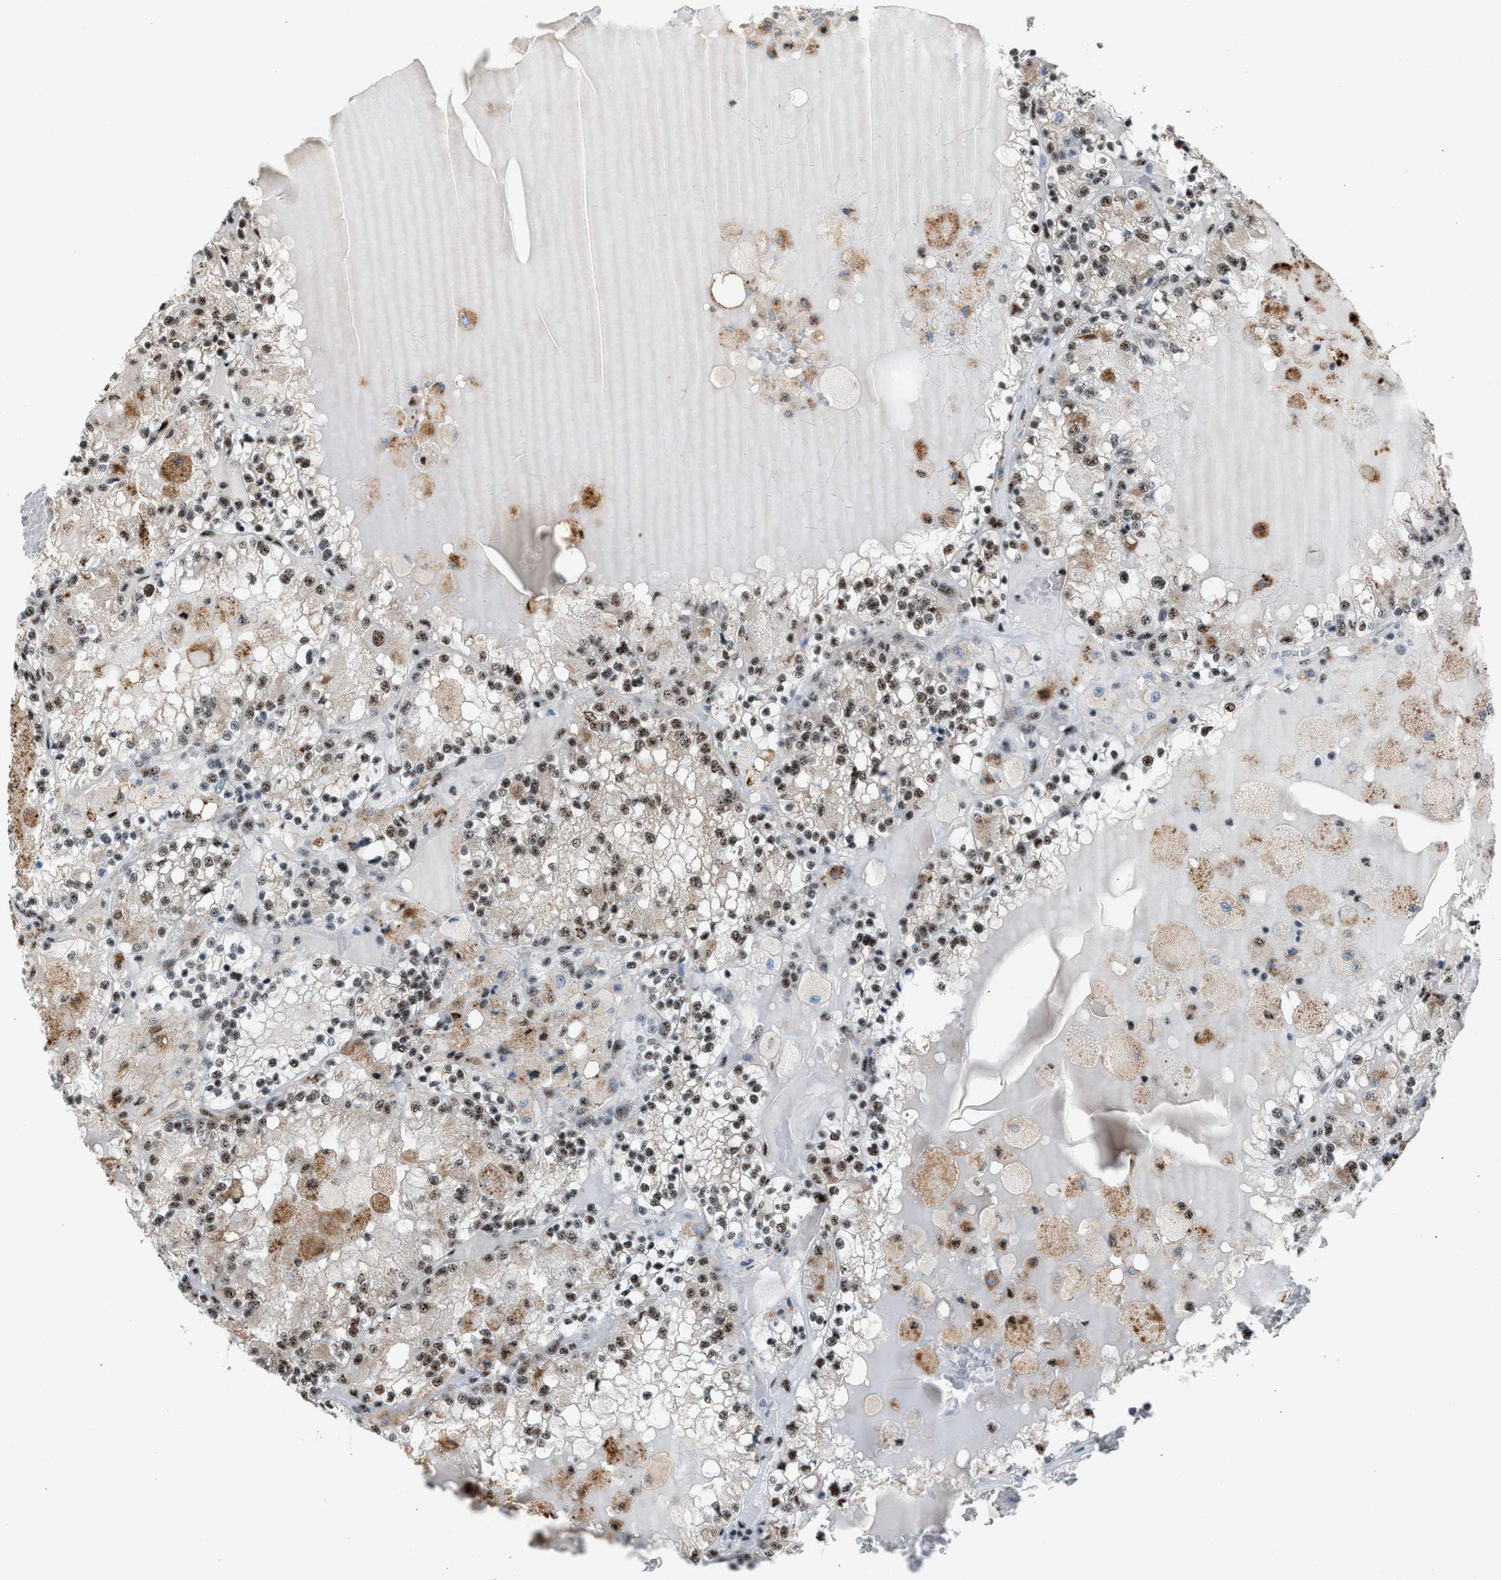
{"staining": {"intensity": "moderate", "quantity": ">75%", "location": "nuclear"}, "tissue": "renal cancer", "cell_type": "Tumor cells", "image_type": "cancer", "snomed": [{"axis": "morphology", "description": "Adenocarcinoma, NOS"}, {"axis": "topography", "description": "Kidney"}], "caption": "Renal cancer was stained to show a protein in brown. There is medium levels of moderate nuclear staining in about >75% of tumor cells.", "gene": "CENPP", "patient": {"sex": "female", "age": 56}}